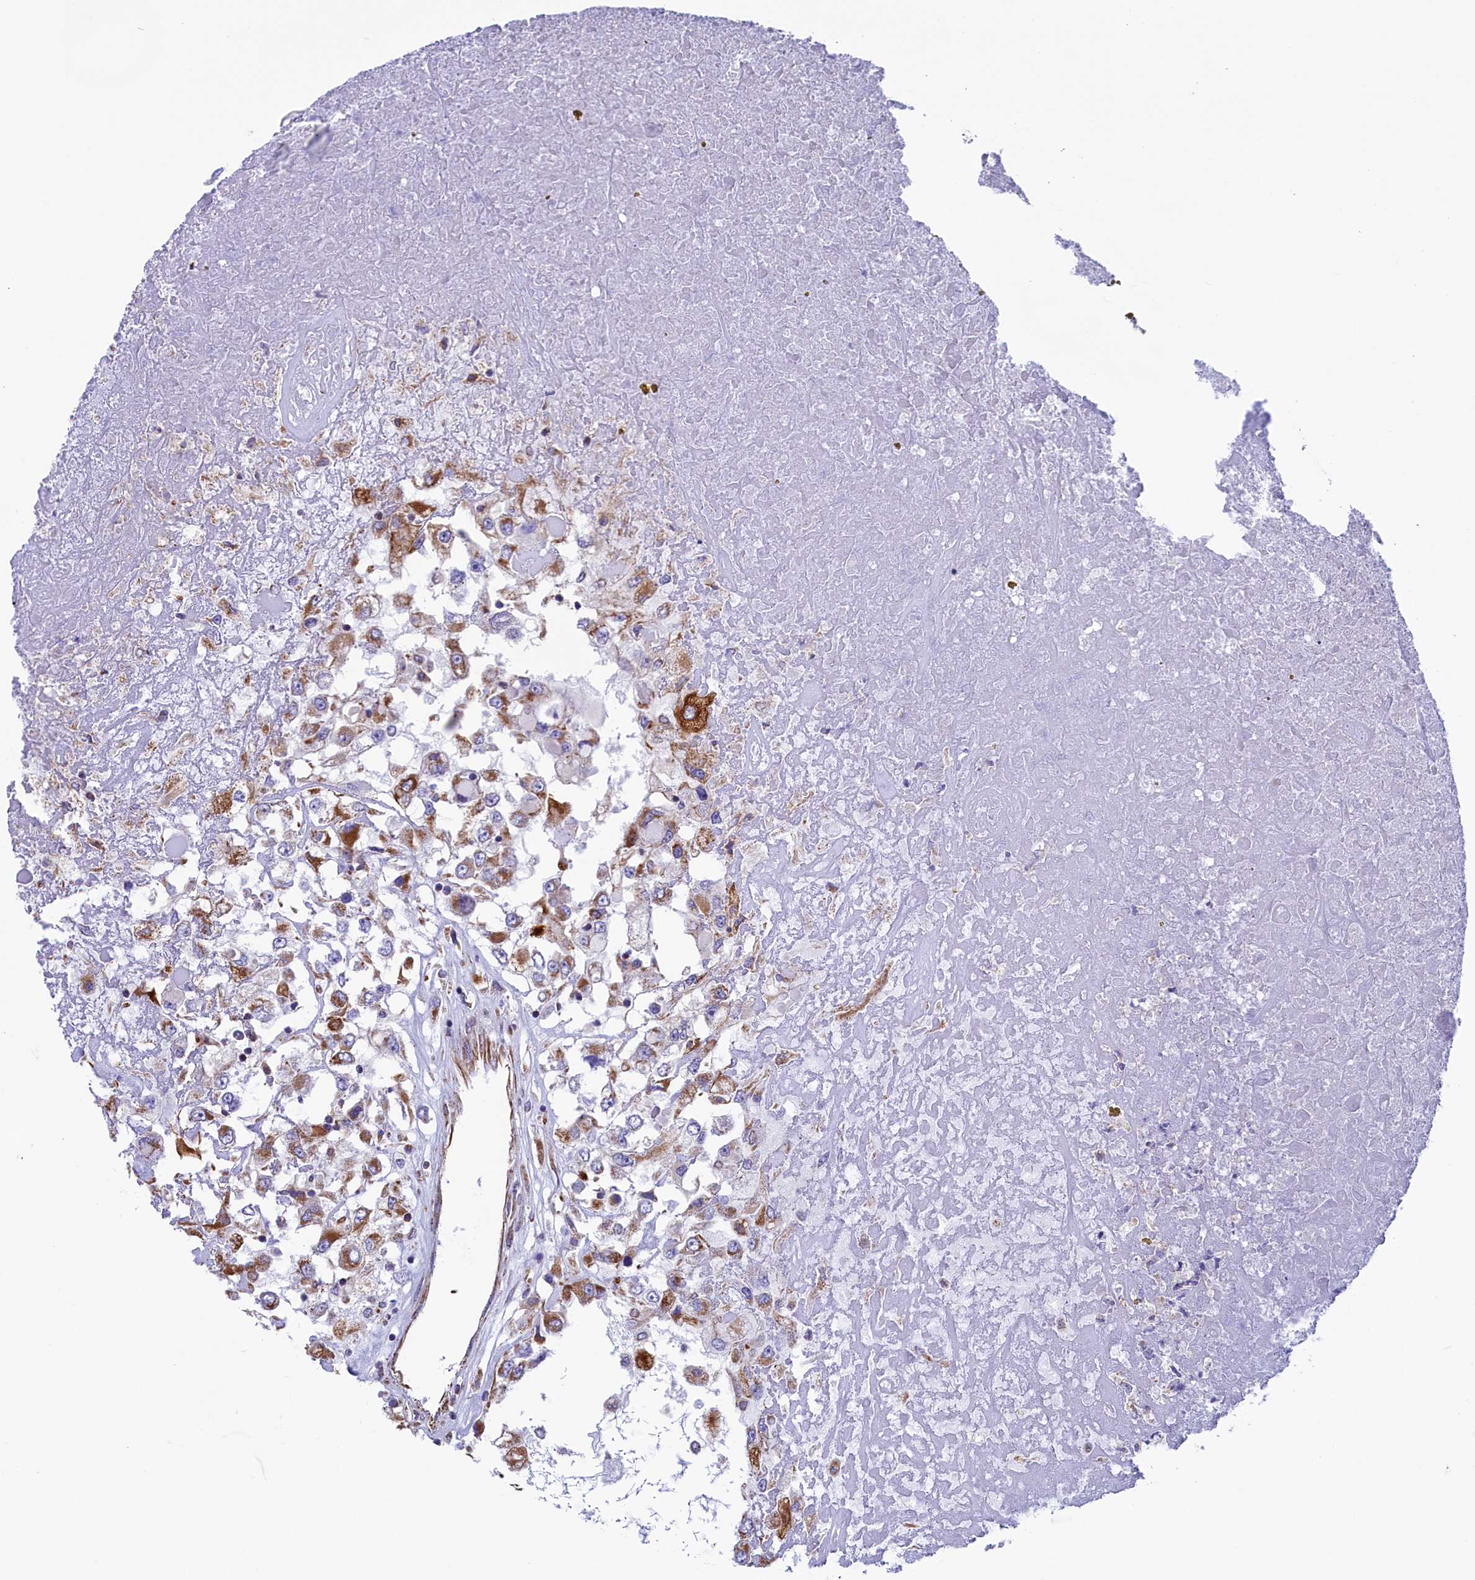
{"staining": {"intensity": "moderate", "quantity": ">75%", "location": "cytoplasmic/membranous"}, "tissue": "renal cancer", "cell_type": "Tumor cells", "image_type": "cancer", "snomed": [{"axis": "morphology", "description": "Adenocarcinoma, NOS"}, {"axis": "topography", "description": "Kidney"}], "caption": "Renal cancer tissue displays moderate cytoplasmic/membranous positivity in about >75% of tumor cells, visualized by immunohistochemistry. (IHC, brightfield microscopy, high magnification).", "gene": "GATB", "patient": {"sex": "female", "age": 52}}